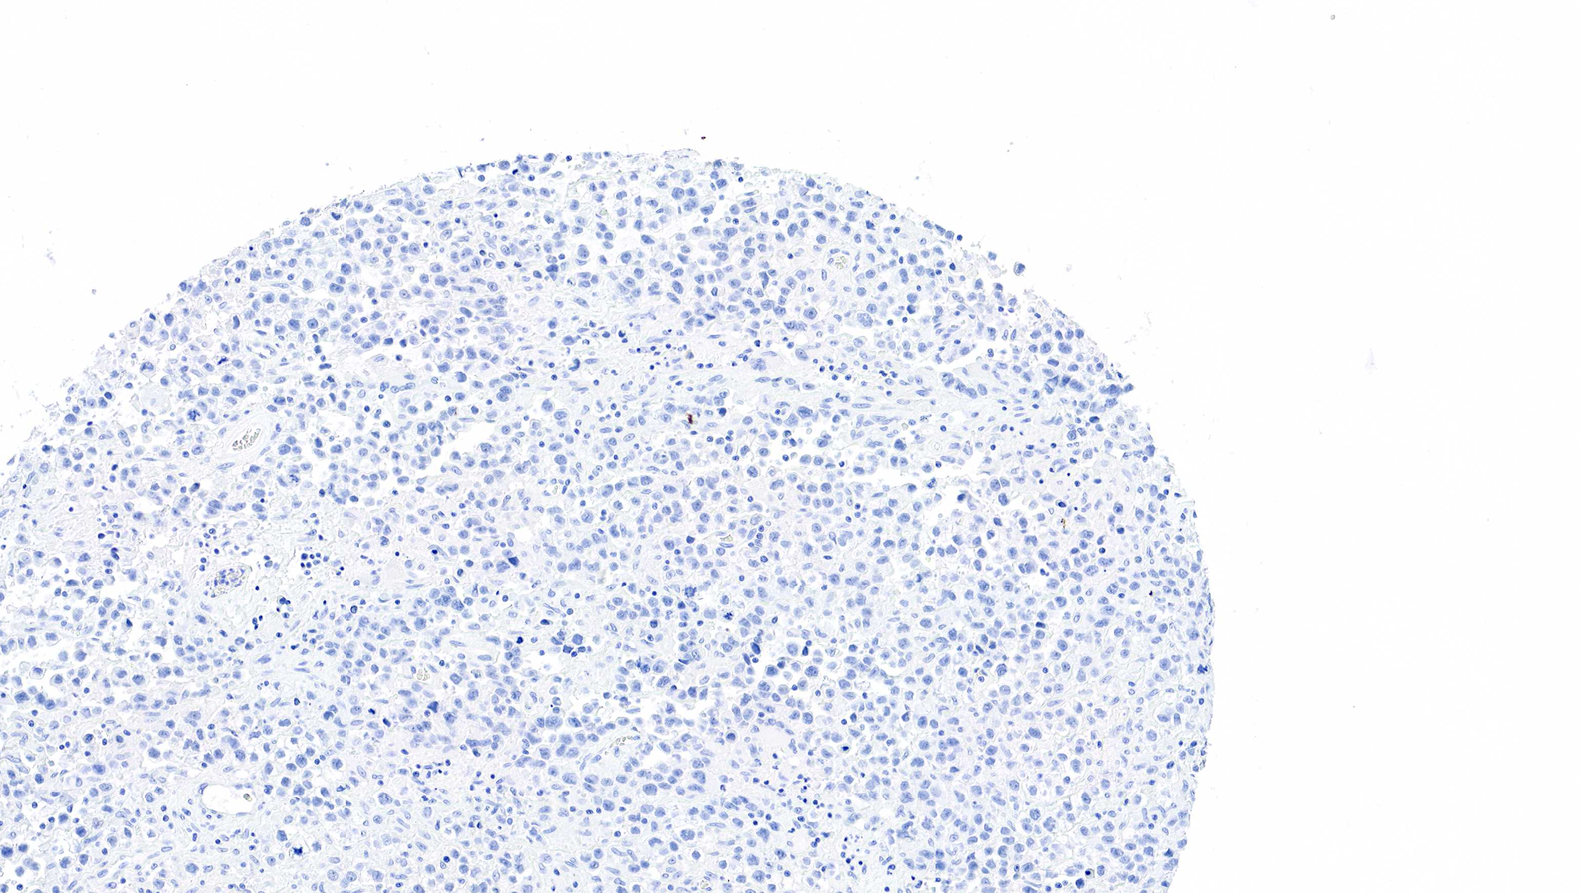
{"staining": {"intensity": "negative", "quantity": "none", "location": "none"}, "tissue": "testis cancer", "cell_type": "Tumor cells", "image_type": "cancer", "snomed": [{"axis": "morphology", "description": "Seminoma, NOS"}, {"axis": "topography", "description": "Testis"}], "caption": "This is an immunohistochemistry (IHC) micrograph of testis cancer (seminoma). There is no expression in tumor cells.", "gene": "KRT7", "patient": {"sex": "male", "age": 43}}